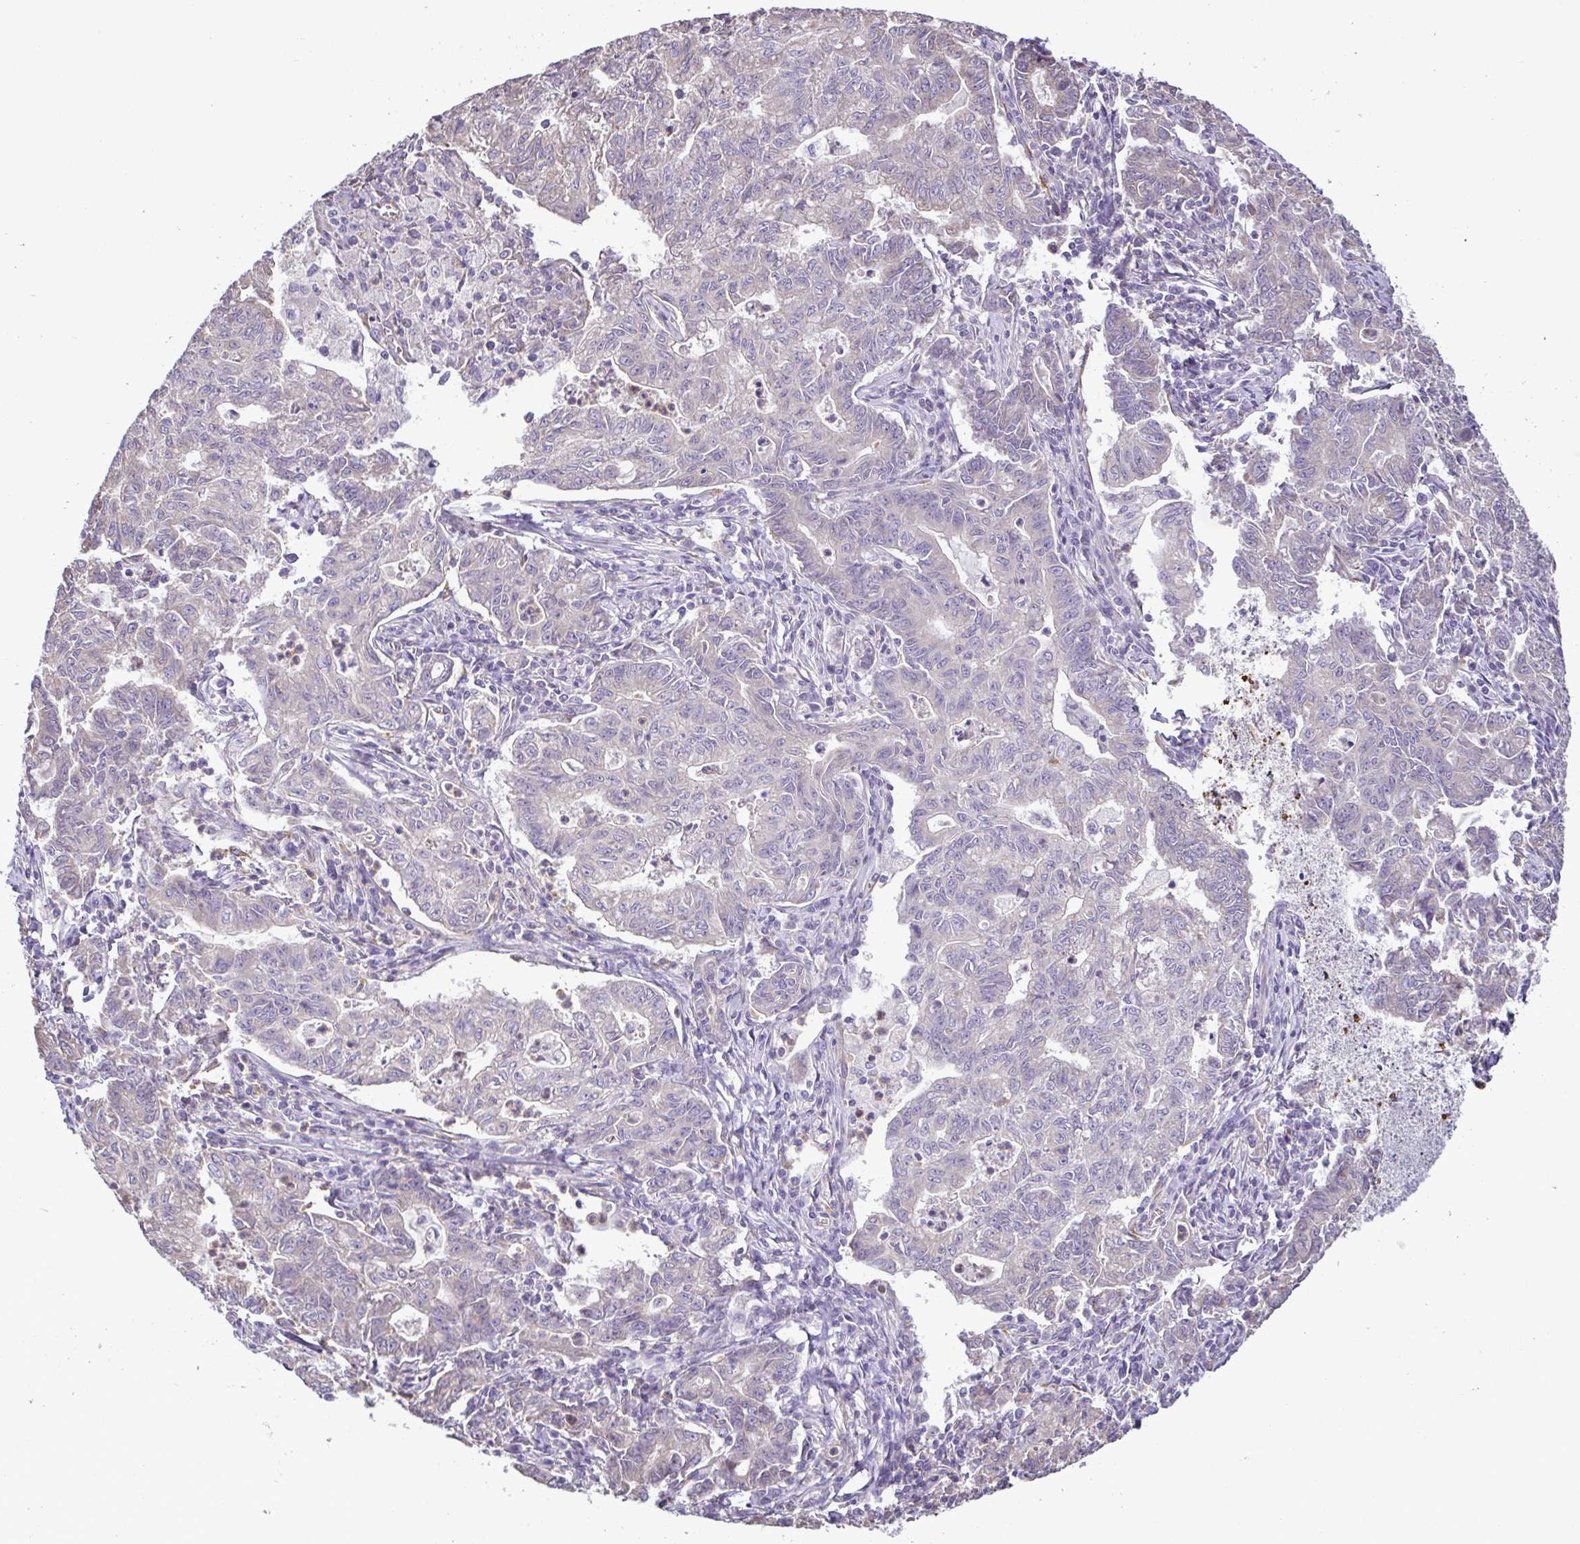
{"staining": {"intensity": "negative", "quantity": "none", "location": "none"}, "tissue": "stomach cancer", "cell_type": "Tumor cells", "image_type": "cancer", "snomed": [{"axis": "morphology", "description": "Adenocarcinoma, NOS"}, {"axis": "topography", "description": "Stomach, upper"}], "caption": "The micrograph displays no significant expression in tumor cells of stomach cancer.", "gene": "MYL10", "patient": {"sex": "female", "age": 79}}